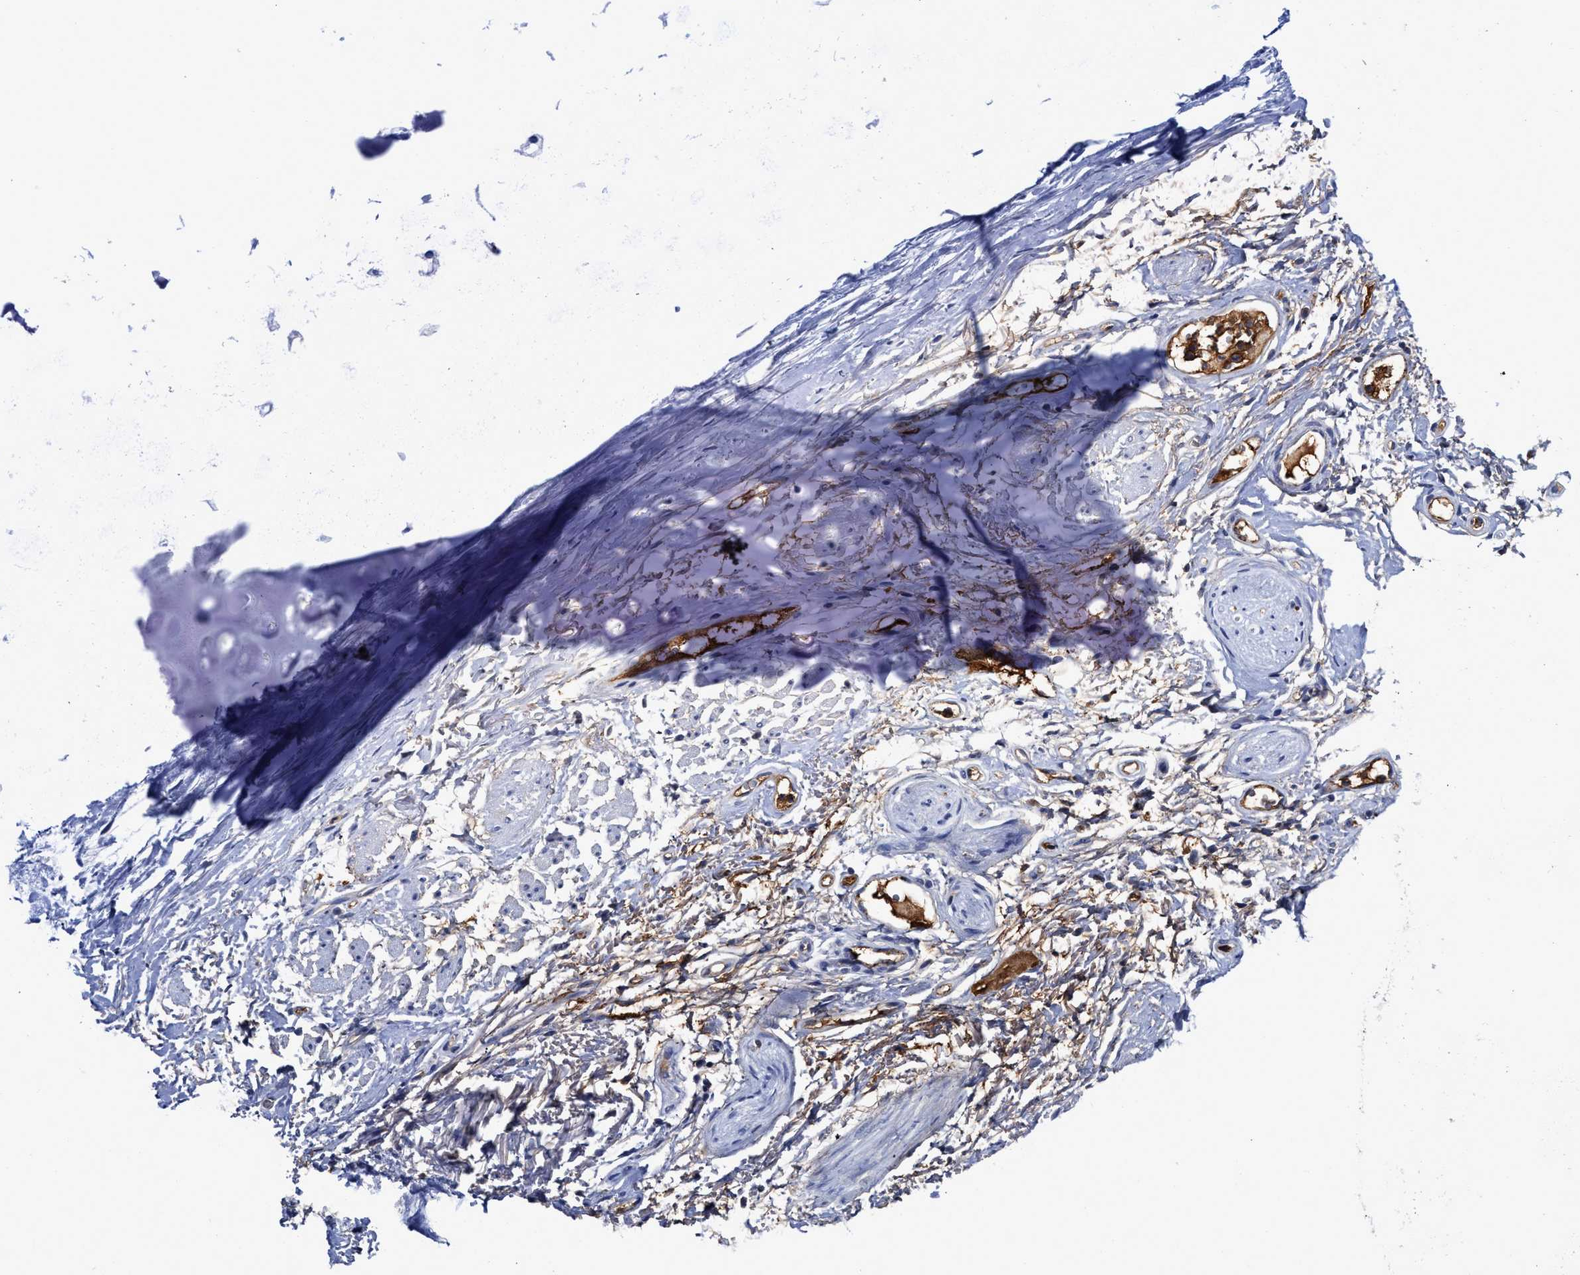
{"staining": {"intensity": "negative", "quantity": "none", "location": "none"}, "tissue": "adipose tissue", "cell_type": "Adipocytes", "image_type": "normal", "snomed": [{"axis": "morphology", "description": "Normal tissue, NOS"}, {"axis": "topography", "description": "Cartilage tissue"}, {"axis": "topography", "description": "Bronchus"}], "caption": "The immunohistochemistry (IHC) image has no significant expression in adipocytes of adipose tissue.", "gene": "C2", "patient": {"sex": "female", "age": 73}}